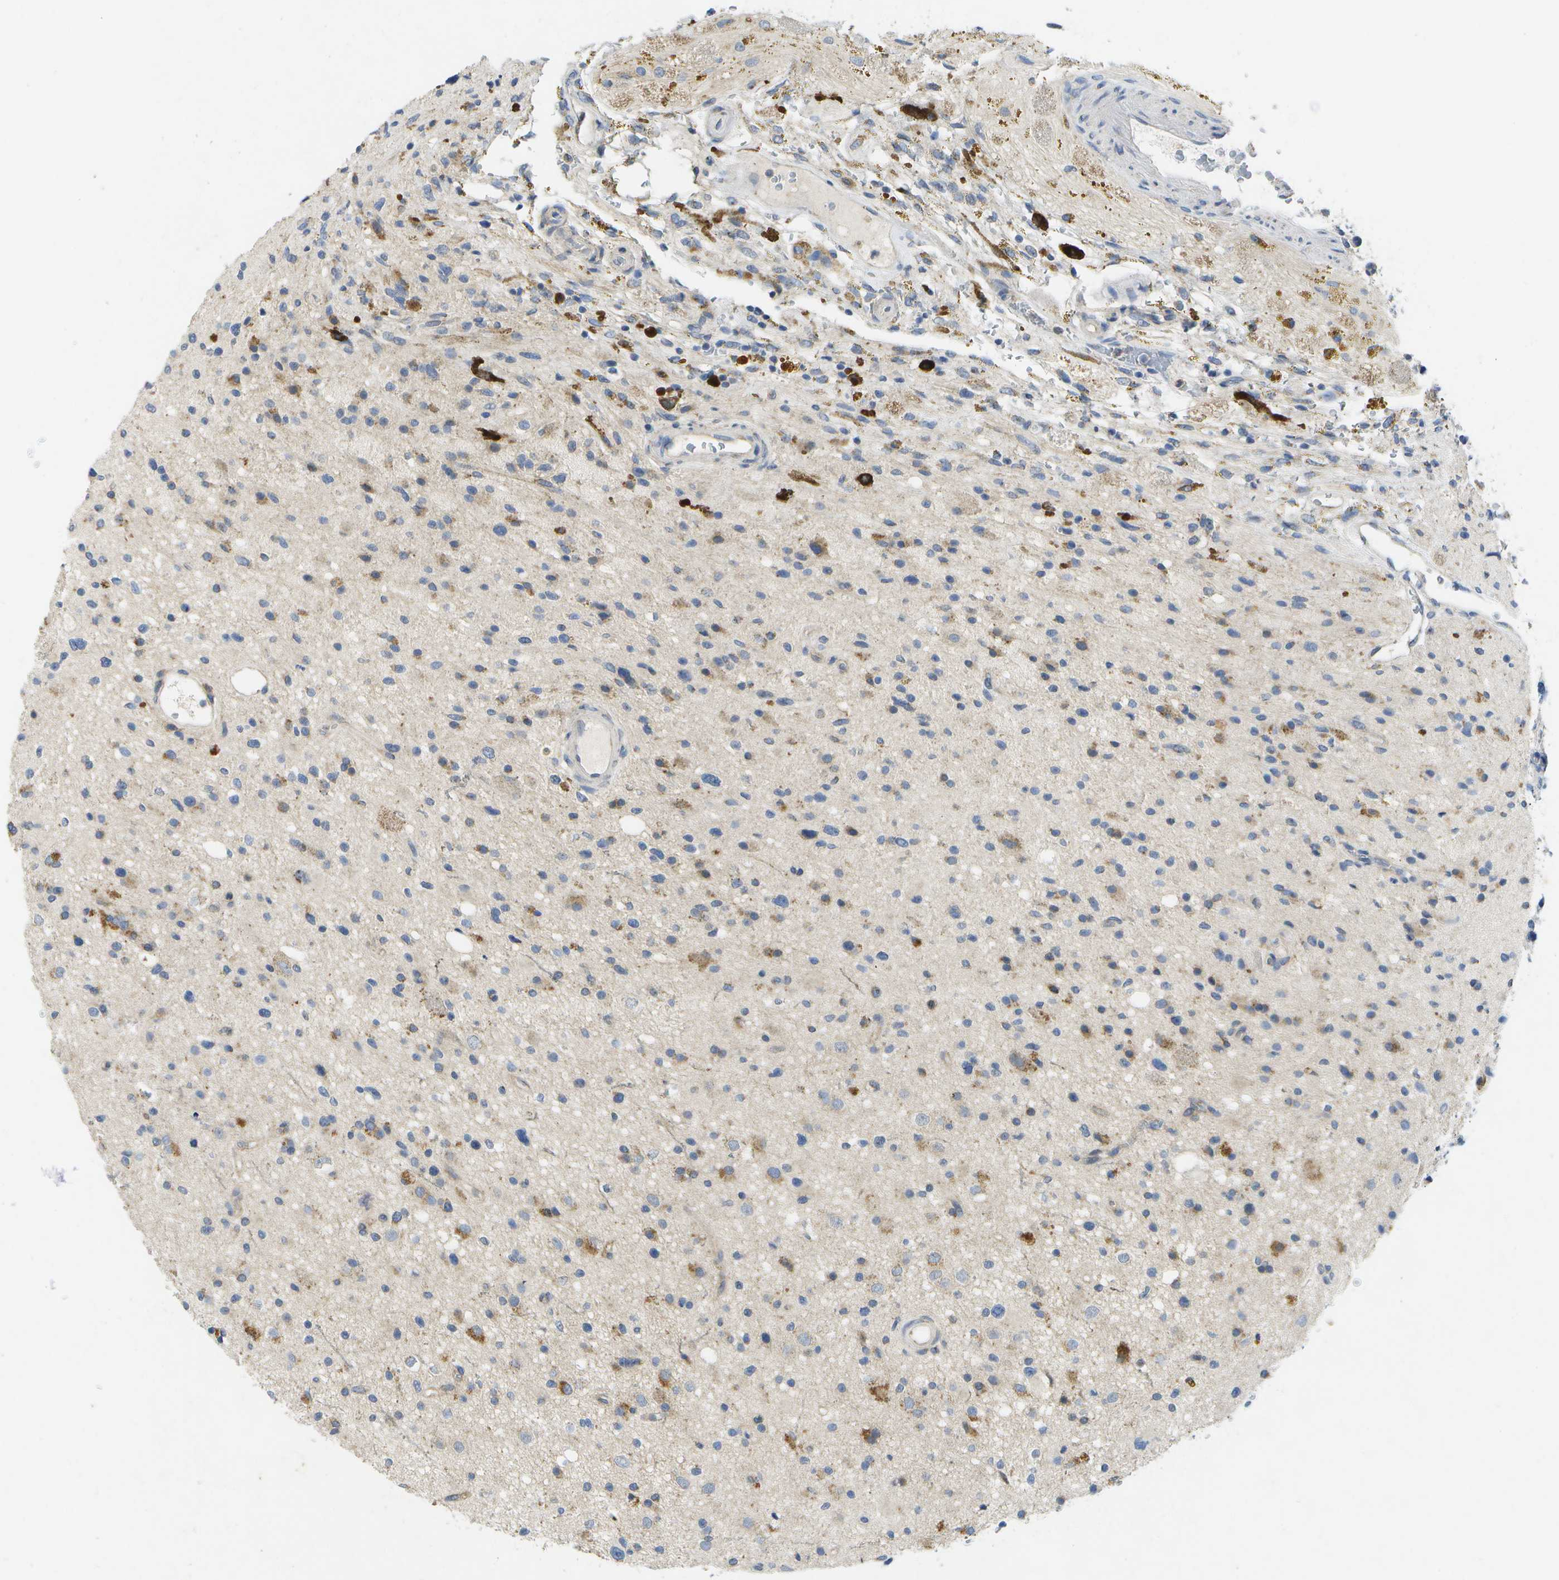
{"staining": {"intensity": "moderate", "quantity": "<25%", "location": "cytoplasmic/membranous"}, "tissue": "glioma", "cell_type": "Tumor cells", "image_type": "cancer", "snomed": [{"axis": "morphology", "description": "Glioma, malignant, High grade"}, {"axis": "topography", "description": "Brain"}], "caption": "High-grade glioma (malignant) stained with a brown dye reveals moderate cytoplasmic/membranous positive positivity in about <25% of tumor cells.", "gene": "KDELR1", "patient": {"sex": "male", "age": 33}}